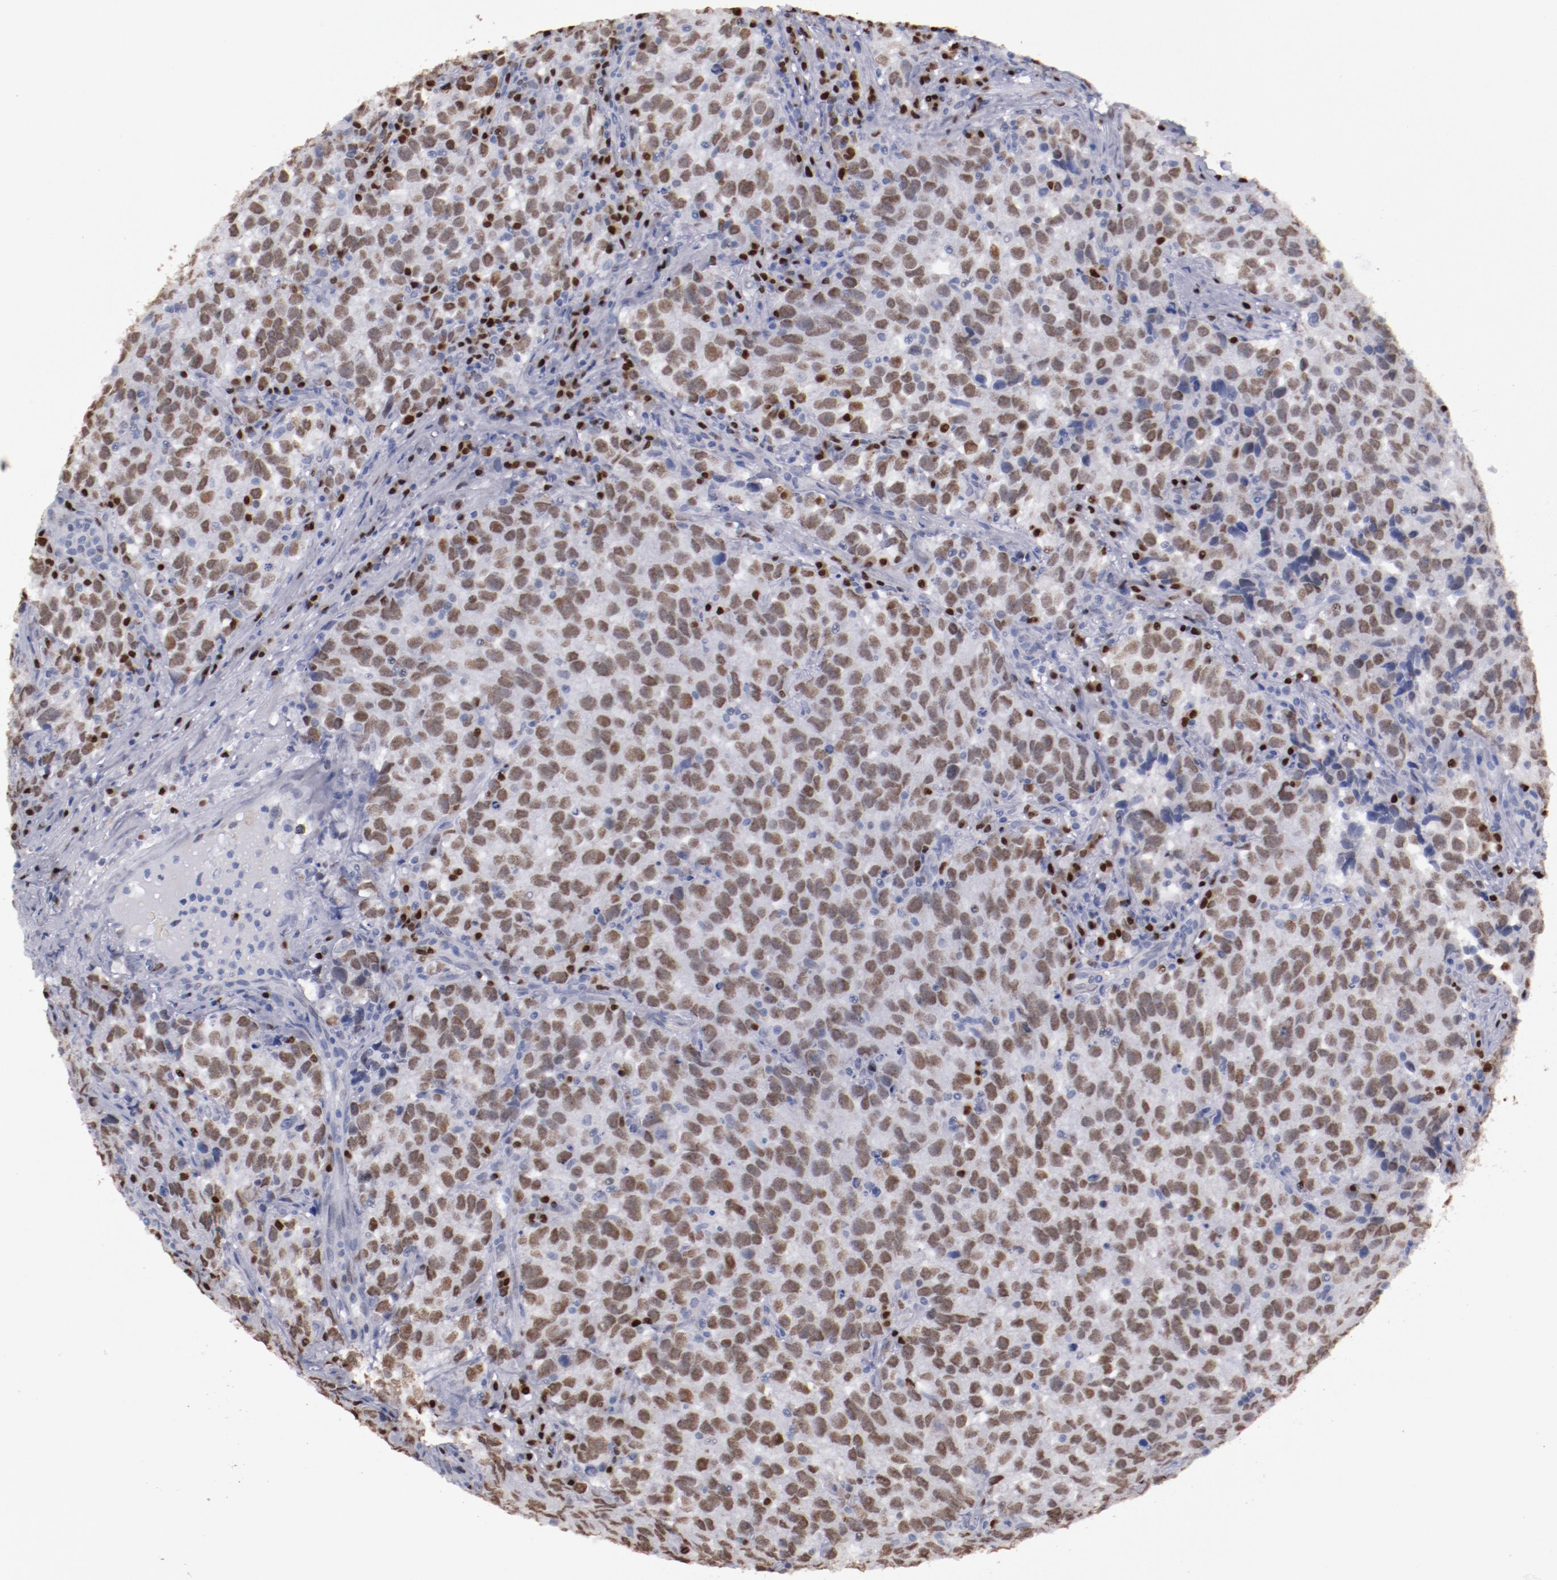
{"staining": {"intensity": "moderate", "quantity": ">75%", "location": "nuclear"}, "tissue": "testis cancer", "cell_type": "Tumor cells", "image_type": "cancer", "snomed": [{"axis": "morphology", "description": "Seminoma, NOS"}, {"axis": "topography", "description": "Testis"}], "caption": "Immunohistochemistry (IHC) of testis cancer (seminoma) shows medium levels of moderate nuclear positivity in approximately >75% of tumor cells. The protein is stained brown, and the nuclei are stained in blue (DAB IHC with brightfield microscopy, high magnification).", "gene": "IRF4", "patient": {"sex": "male", "age": 38}}